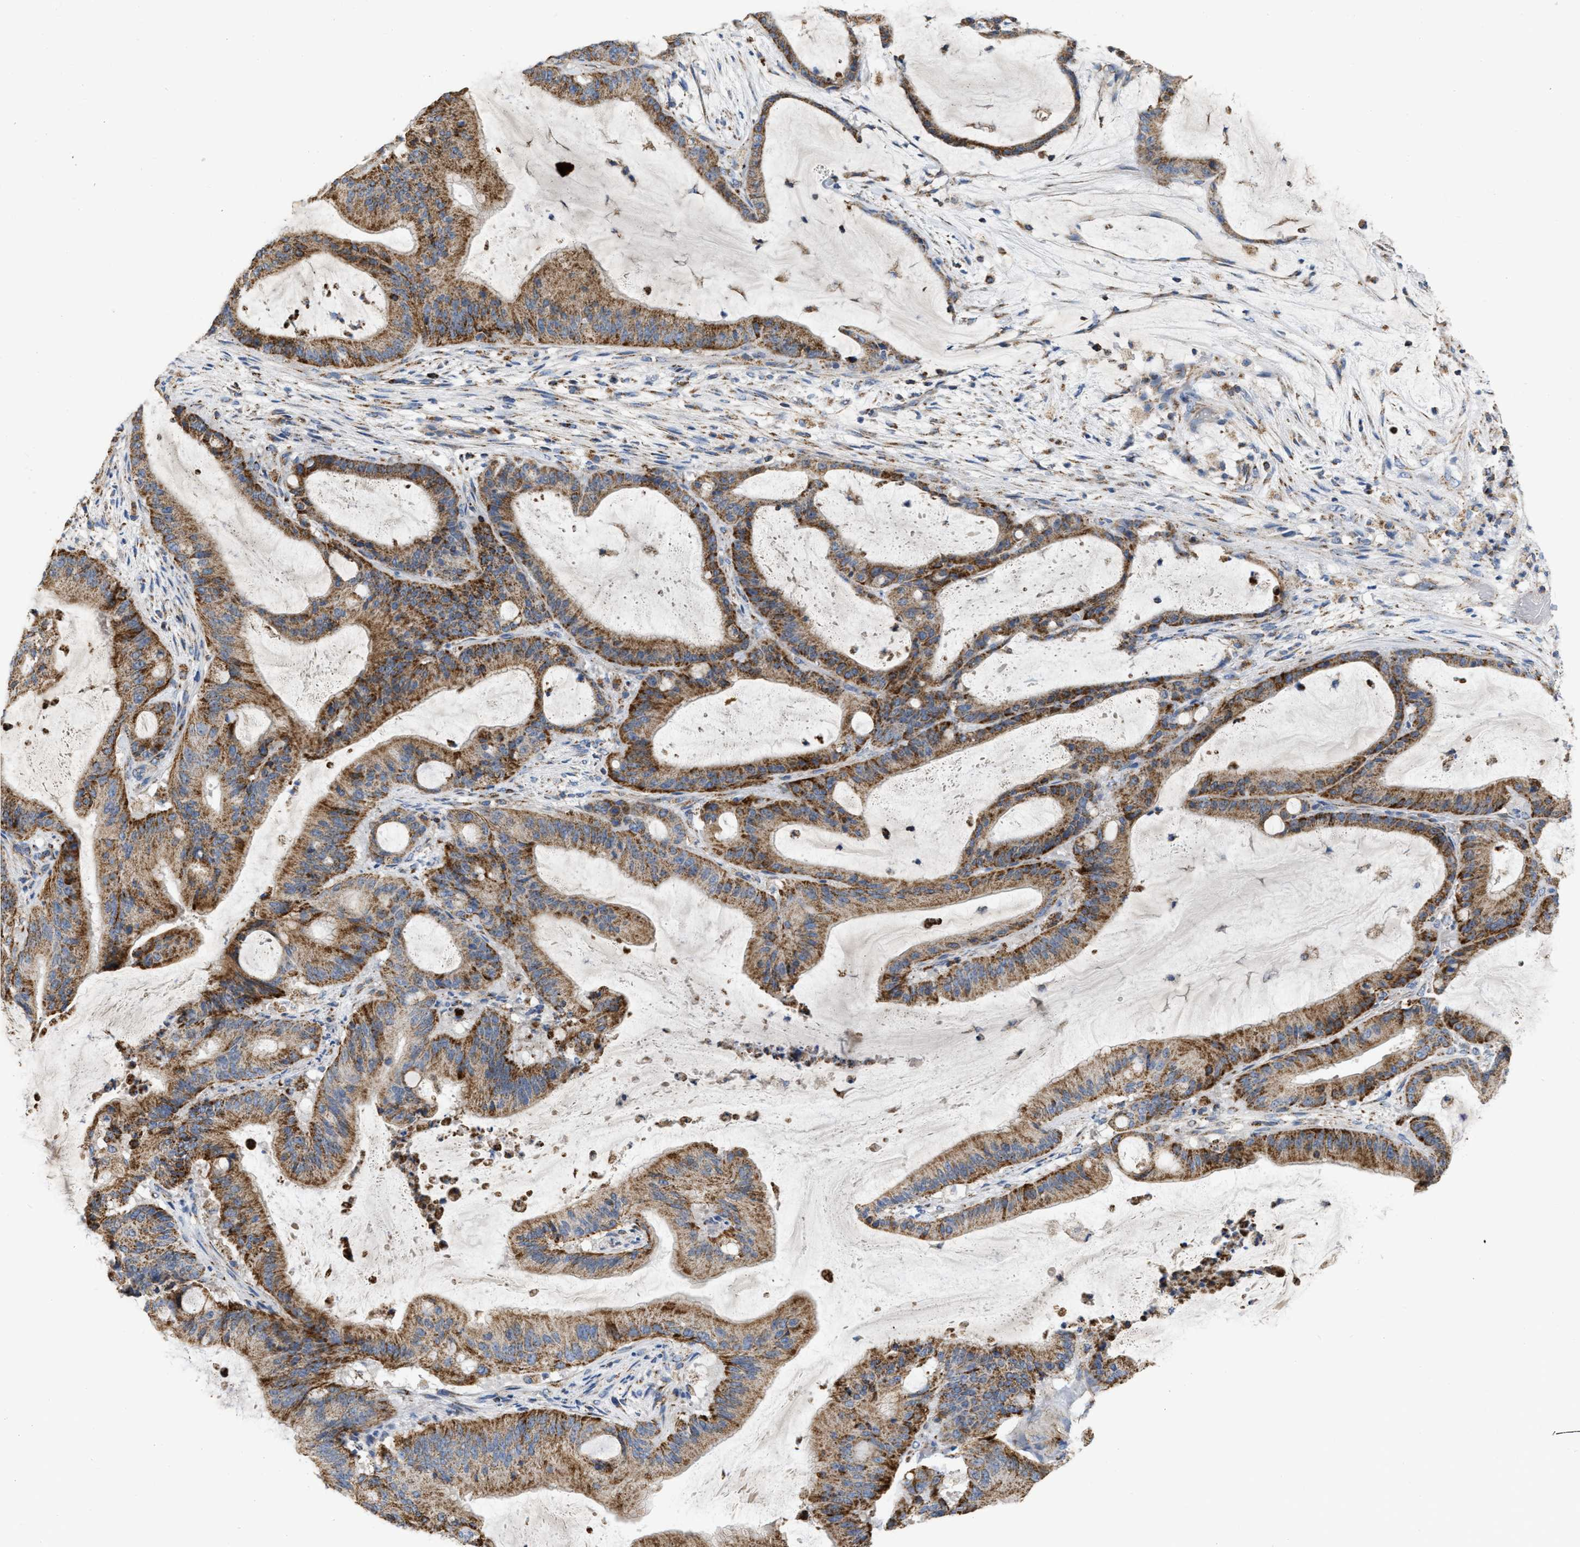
{"staining": {"intensity": "strong", "quantity": ">75%", "location": "cytoplasmic/membranous"}, "tissue": "liver cancer", "cell_type": "Tumor cells", "image_type": "cancer", "snomed": [{"axis": "morphology", "description": "Normal tissue, NOS"}, {"axis": "morphology", "description": "Cholangiocarcinoma"}, {"axis": "topography", "description": "Liver"}, {"axis": "topography", "description": "Peripheral nerve tissue"}], "caption": "Immunohistochemistry image of liver cancer (cholangiocarcinoma) stained for a protein (brown), which reveals high levels of strong cytoplasmic/membranous staining in about >75% of tumor cells.", "gene": "CBLB", "patient": {"sex": "female", "age": 73}}